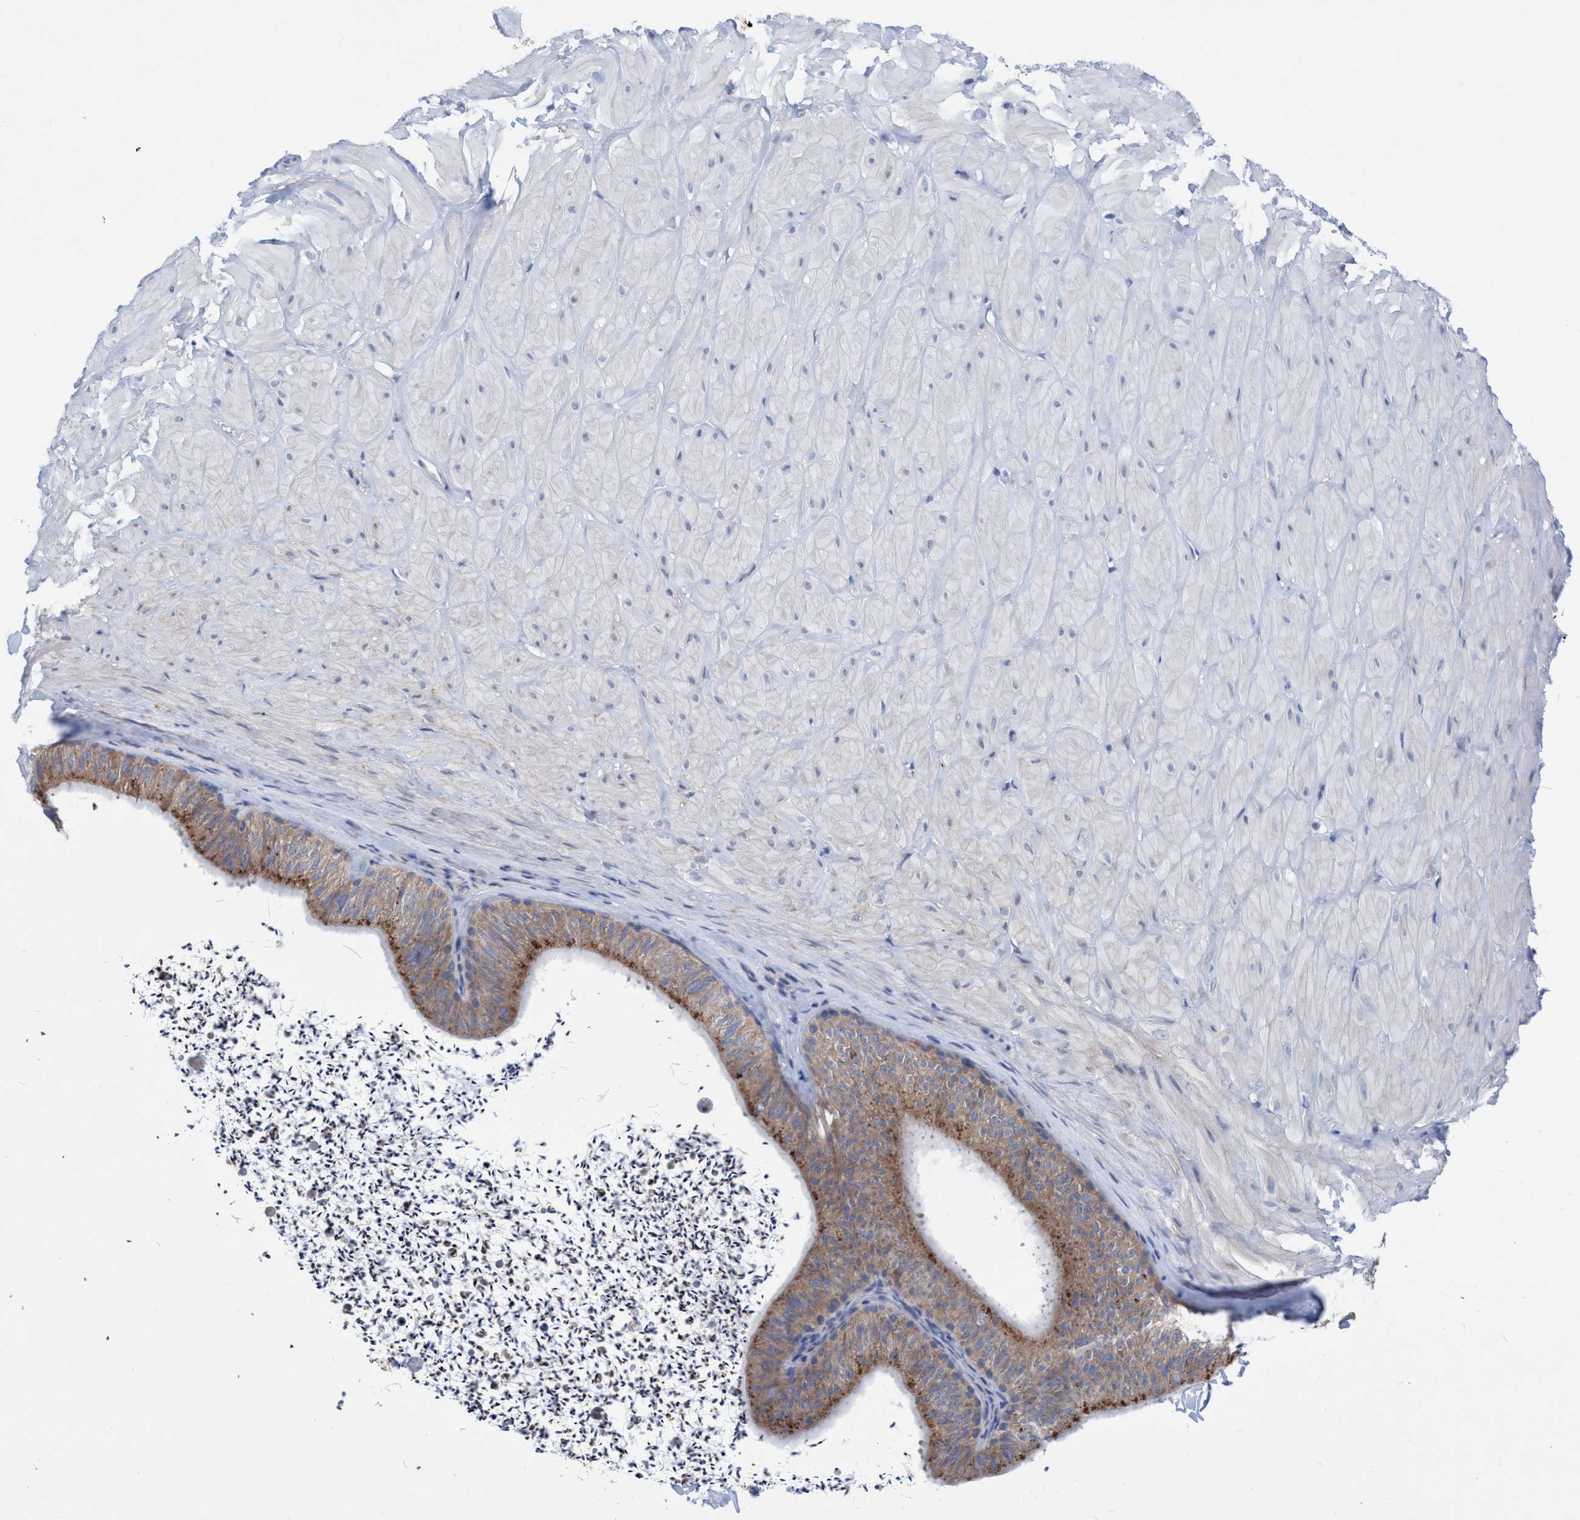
{"staining": {"intensity": "negative", "quantity": "none", "location": "none"}, "tissue": "adipose tissue", "cell_type": "Adipocytes", "image_type": "normal", "snomed": [{"axis": "morphology", "description": "Normal tissue, NOS"}, {"axis": "topography", "description": "Adipose tissue"}, {"axis": "topography", "description": "Vascular tissue"}, {"axis": "topography", "description": "Peripheral nerve tissue"}], "caption": "Immunohistochemical staining of unremarkable human adipose tissue exhibits no significant staining in adipocytes.", "gene": "RSAD1", "patient": {"sex": "male", "age": 25}}